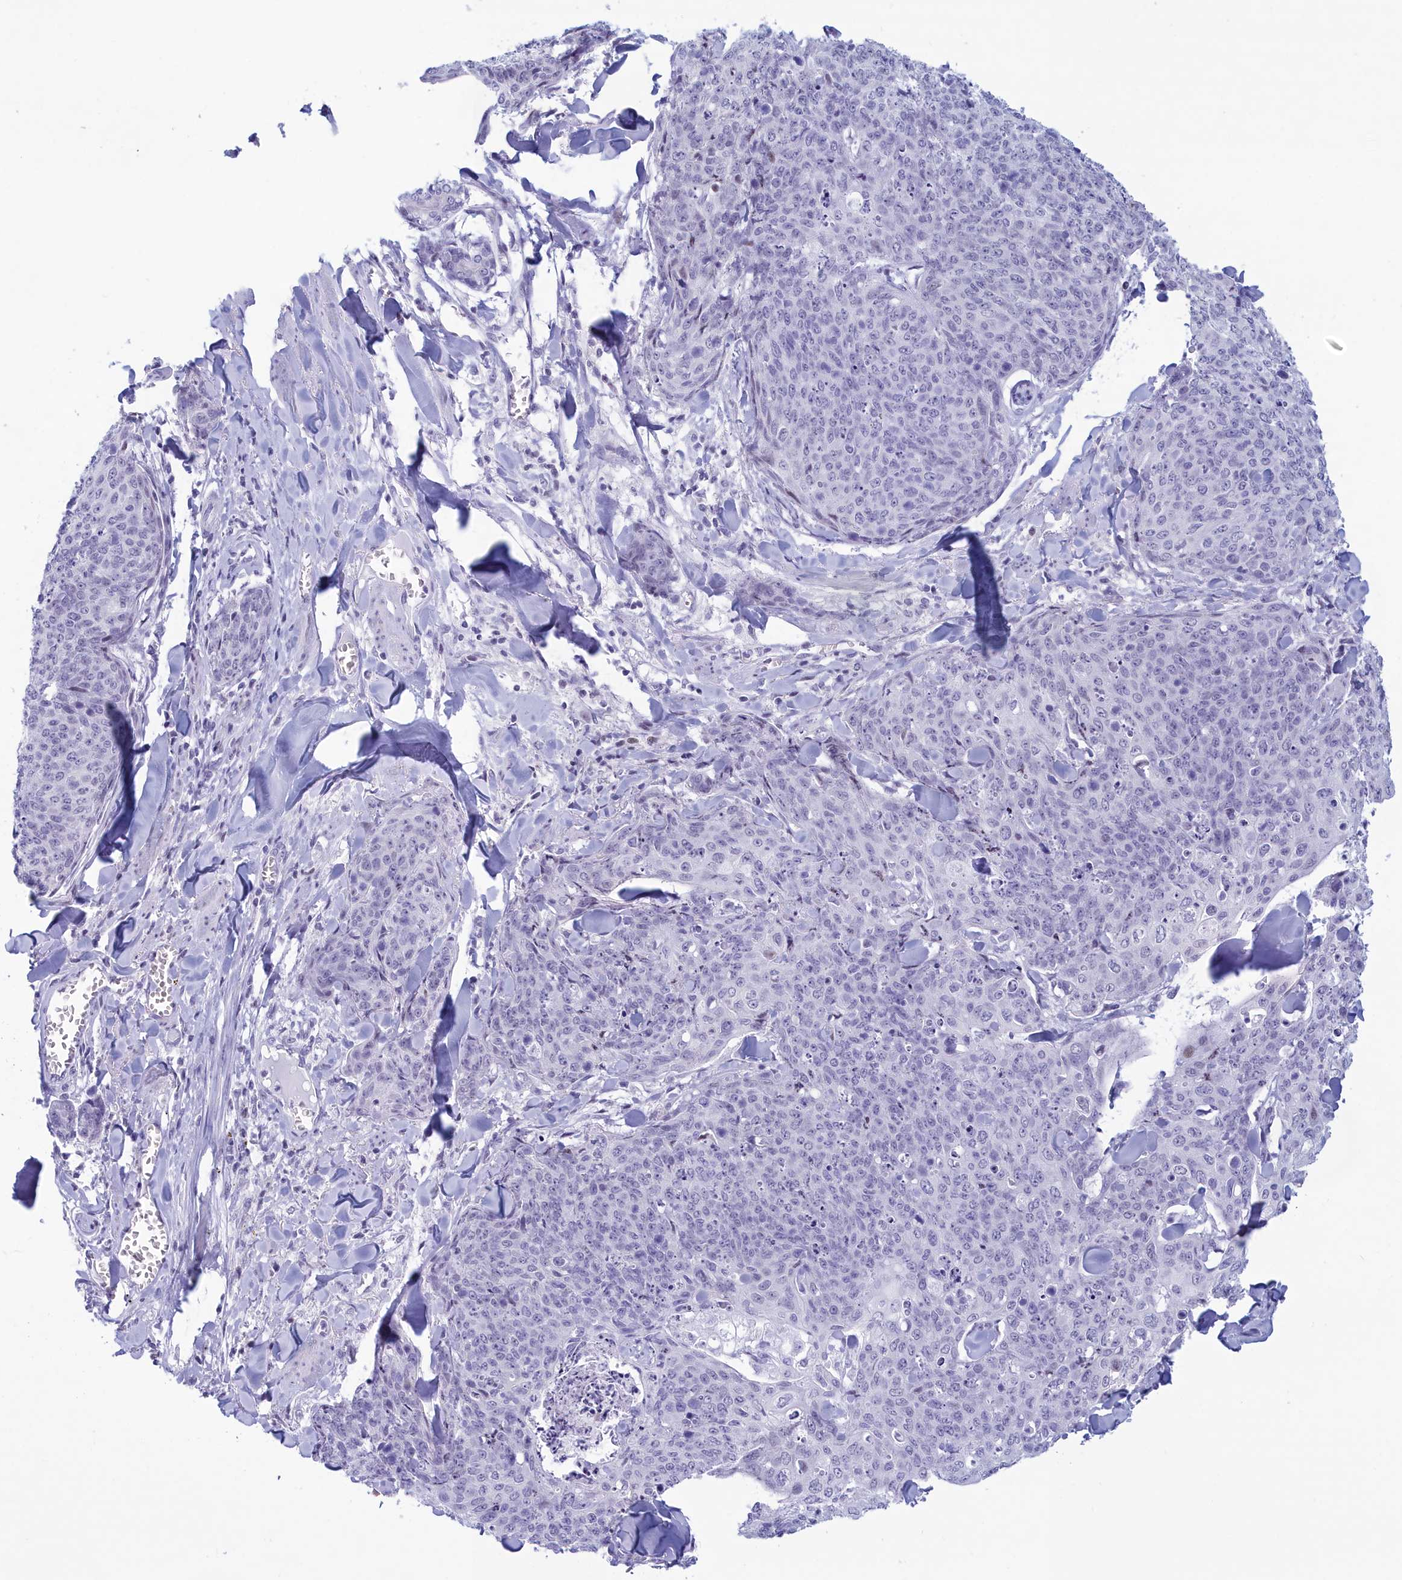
{"staining": {"intensity": "negative", "quantity": "none", "location": "none"}, "tissue": "skin cancer", "cell_type": "Tumor cells", "image_type": "cancer", "snomed": [{"axis": "morphology", "description": "Squamous cell carcinoma, NOS"}, {"axis": "topography", "description": "Skin"}, {"axis": "topography", "description": "Vulva"}], "caption": "DAB (3,3'-diaminobenzidine) immunohistochemical staining of skin squamous cell carcinoma exhibits no significant expression in tumor cells.", "gene": "SNX20", "patient": {"sex": "female", "age": 85}}